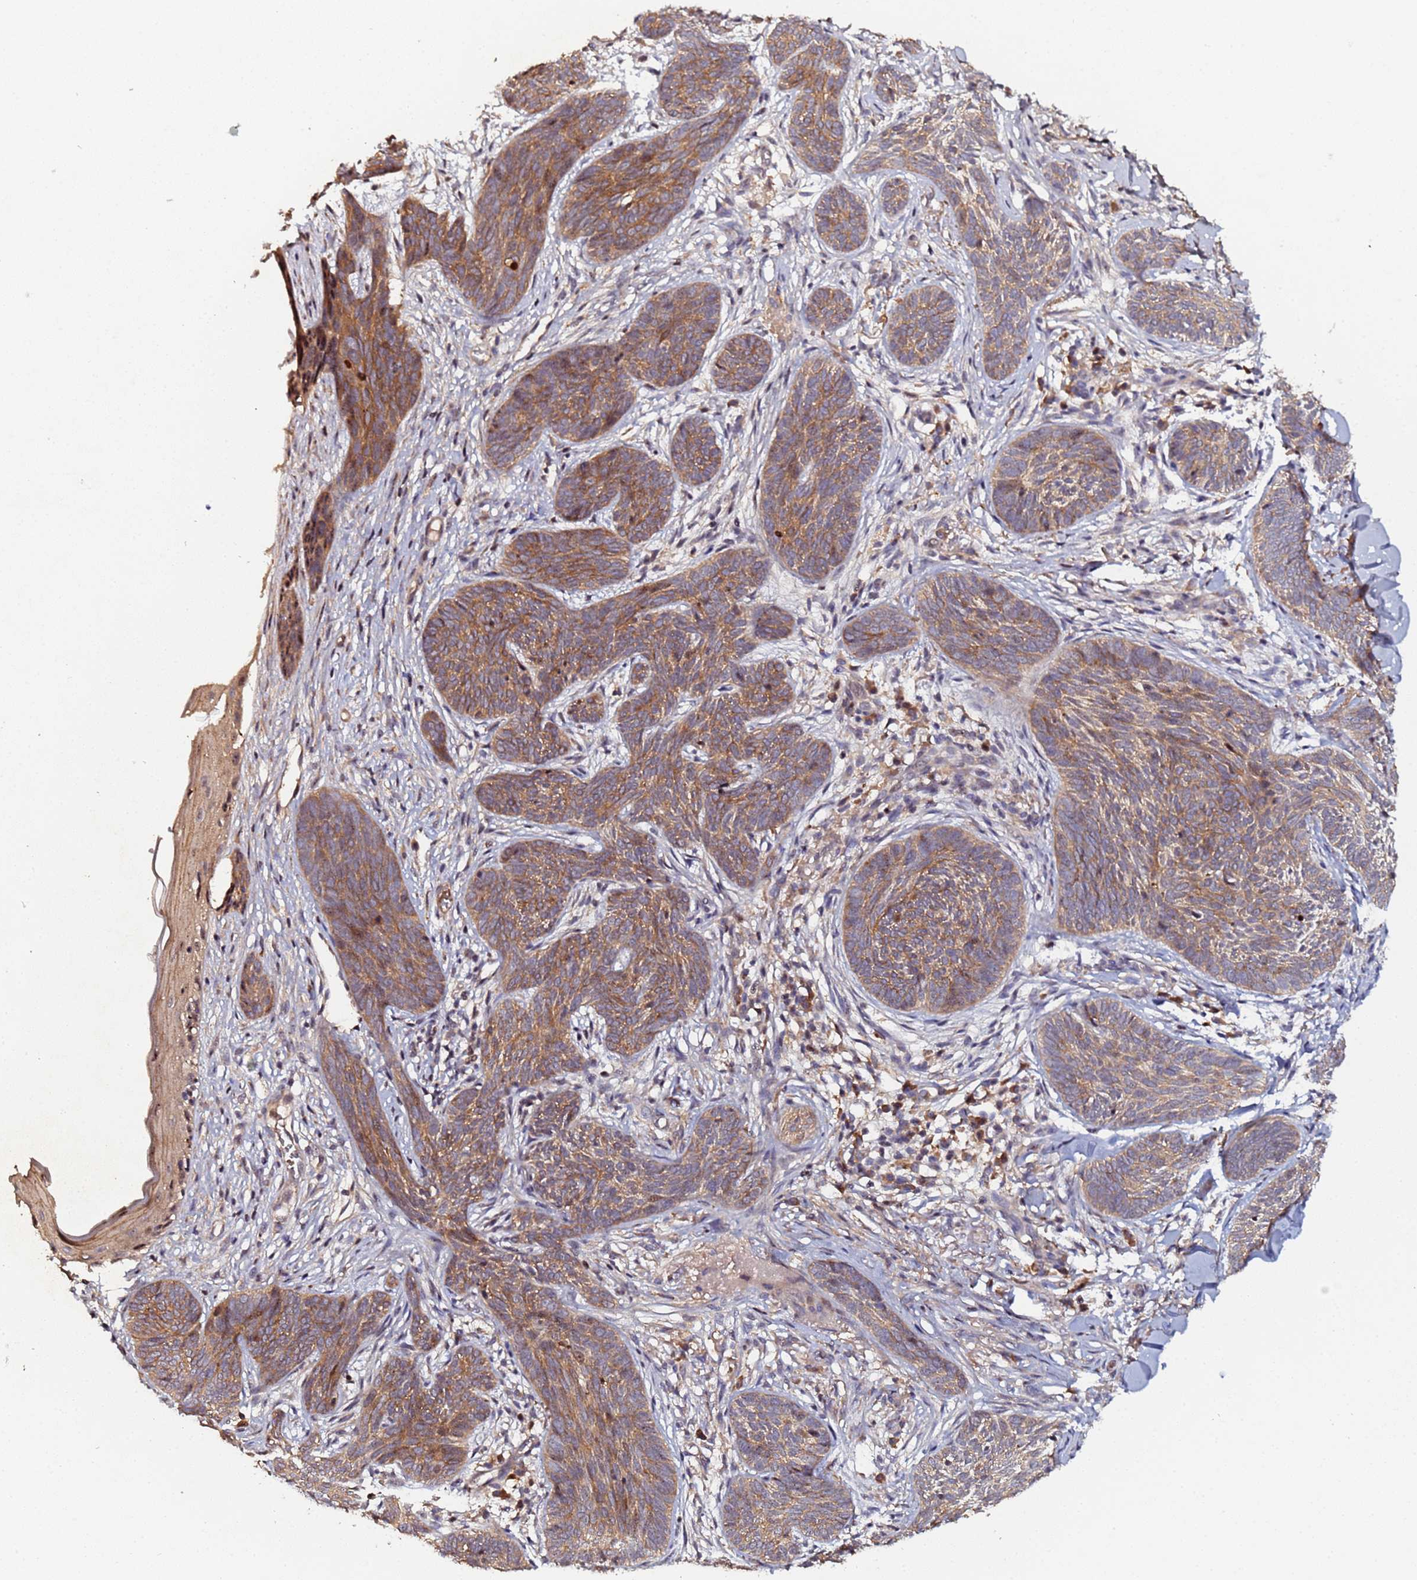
{"staining": {"intensity": "moderate", "quantity": ">75%", "location": "cytoplasmic/membranous"}, "tissue": "skin cancer", "cell_type": "Tumor cells", "image_type": "cancer", "snomed": [{"axis": "morphology", "description": "Basal cell carcinoma"}, {"axis": "topography", "description": "Skin"}], "caption": "The image shows staining of skin basal cell carcinoma, revealing moderate cytoplasmic/membranous protein expression (brown color) within tumor cells.", "gene": "OSER1", "patient": {"sex": "female", "age": 81}}